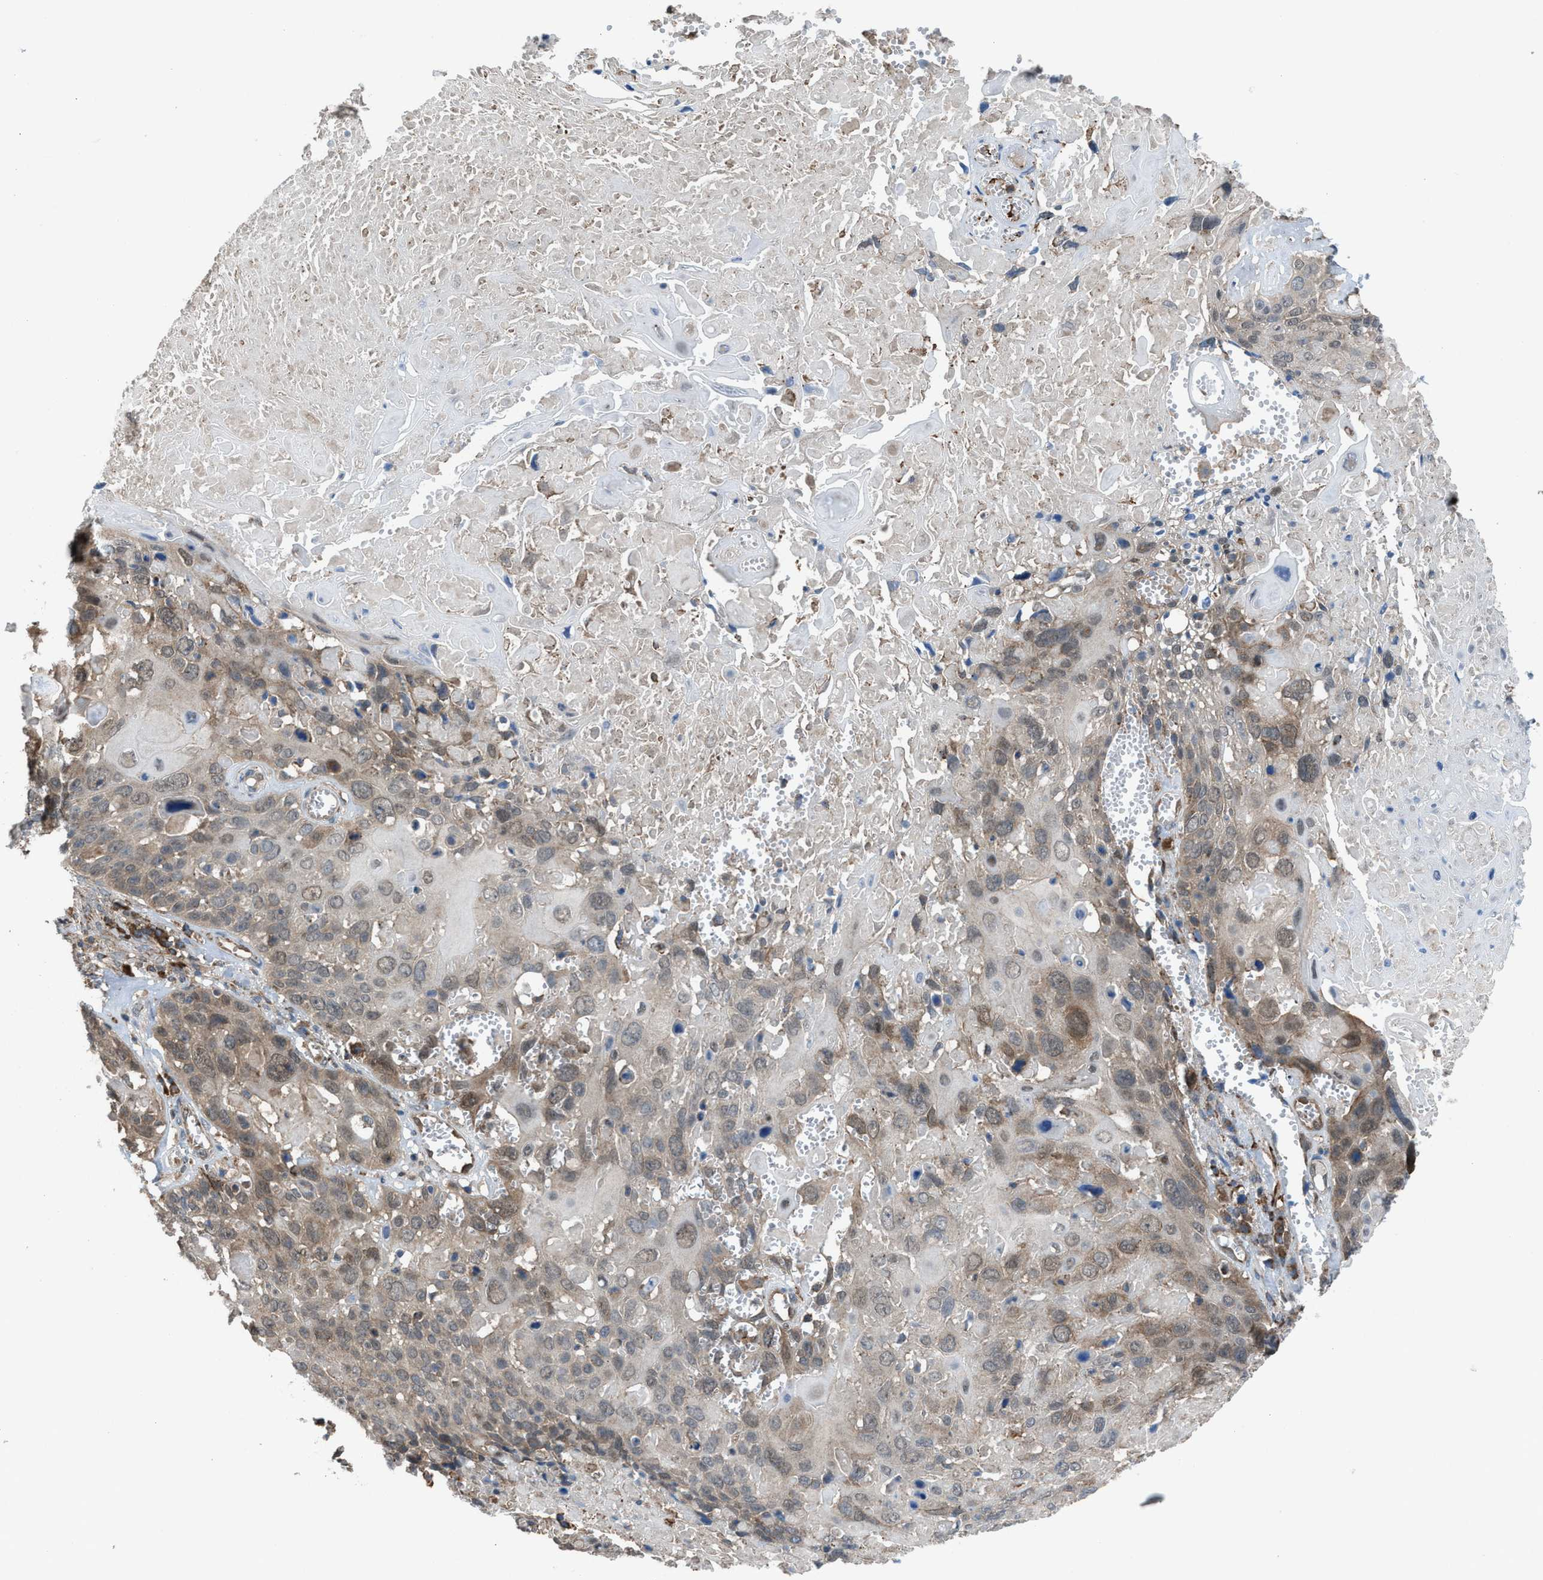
{"staining": {"intensity": "moderate", "quantity": "25%-75%", "location": "cytoplasmic/membranous"}, "tissue": "cervical cancer", "cell_type": "Tumor cells", "image_type": "cancer", "snomed": [{"axis": "morphology", "description": "Squamous cell carcinoma, NOS"}, {"axis": "topography", "description": "Cervix"}], "caption": "Immunohistochemistry (IHC) (DAB (3,3'-diaminobenzidine)) staining of squamous cell carcinoma (cervical) displays moderate cytoplasmic/membranous protein positivity in approximately 25%-75% of tumor cells.", "gene": "PLAA", "patient": {"sex": "female", "age": 74}}